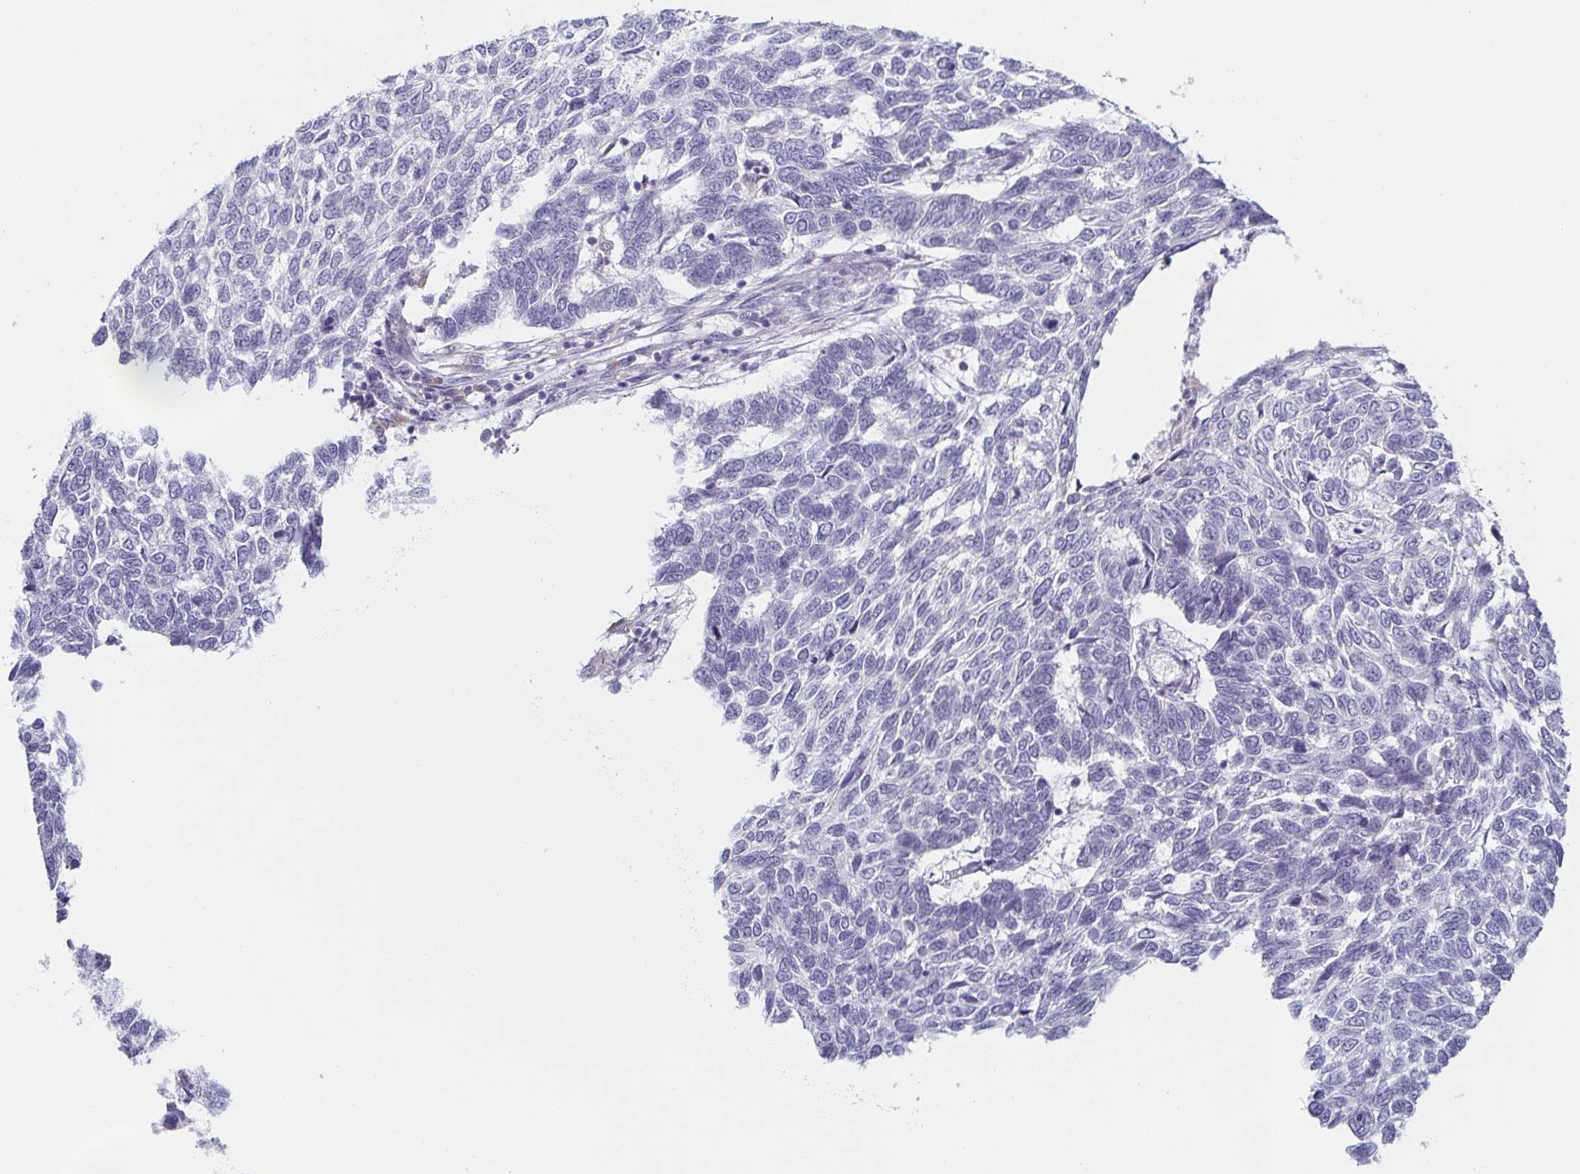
{"staining": {"intensity": "negative", "quantity": "none", "location": "none"}, "tissue": "skin cancer", "cell_type": "Tumor cells", "image_type": "cancer", "snomed": [{"axis": "morphology", "description": "Basal cell carcinoma"}, {"axis": "topography", "description": "Skin"}], "caption": "There is no significant expression in tumor cells of skin cancer. The staining was performed using DAB (3,3'-diaminobenzidine) to visualize the protein expression in brown, while the nuclei were stained in blue with hematoxylin (Magnification: 20x).", "gene": "PRR27", "patient": {"sex": "female", "age": 65}}